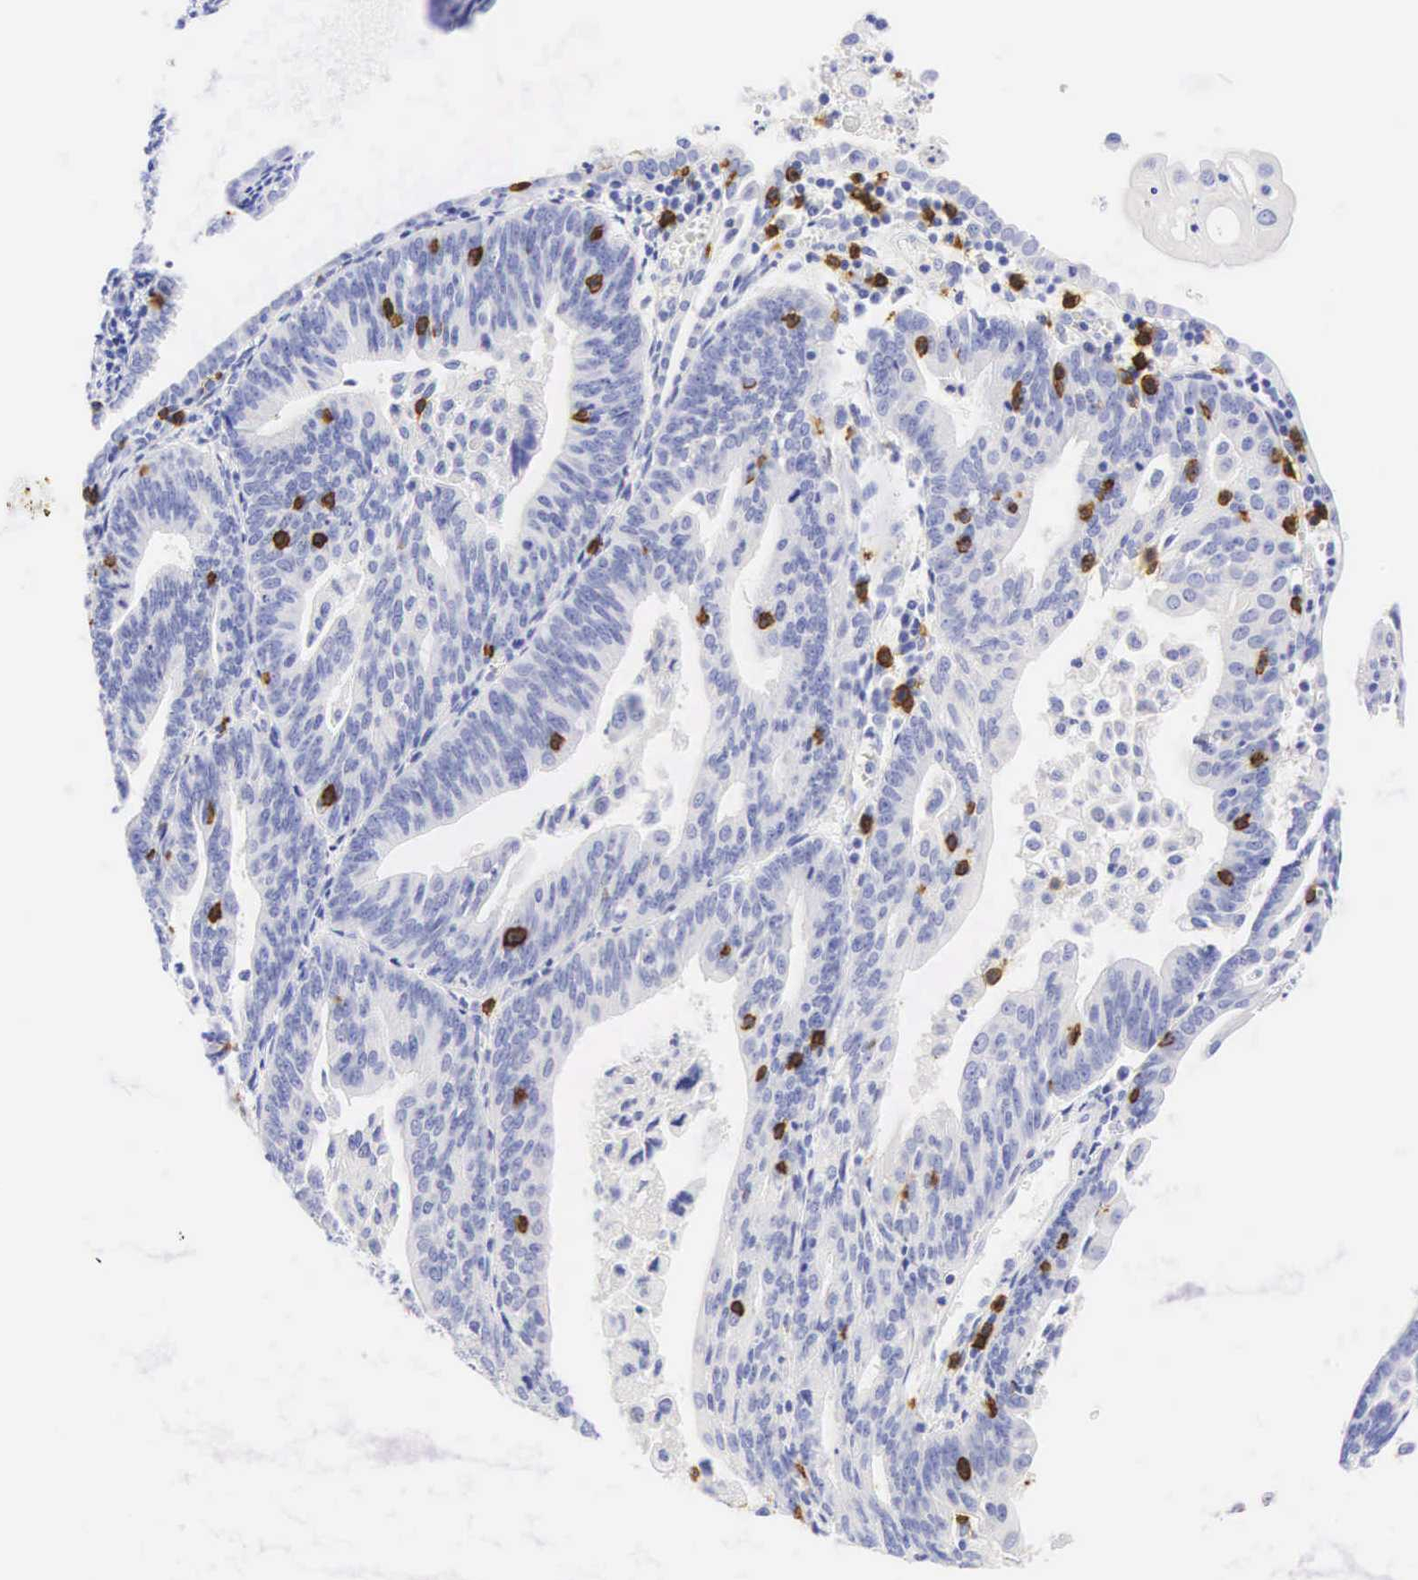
{"staining": {"intensity": "negative", "quantity": "none", "location": "none"}, "tissue": "endometrial cancer", "cell_type": "Tumor cells", "image_type": "cancer", "snomed": [{"axis": "morphology", "description": "Adenocarcinoma, NOS"}, {"axis": "topography", "description": "Endometrium"}], "caption": "A histopathology image of human adenocarcinoma (endometrial) is negative for staining in tumor cells.", "gene": "CD8A", "patient": {"sex": "female", "age": 56}}